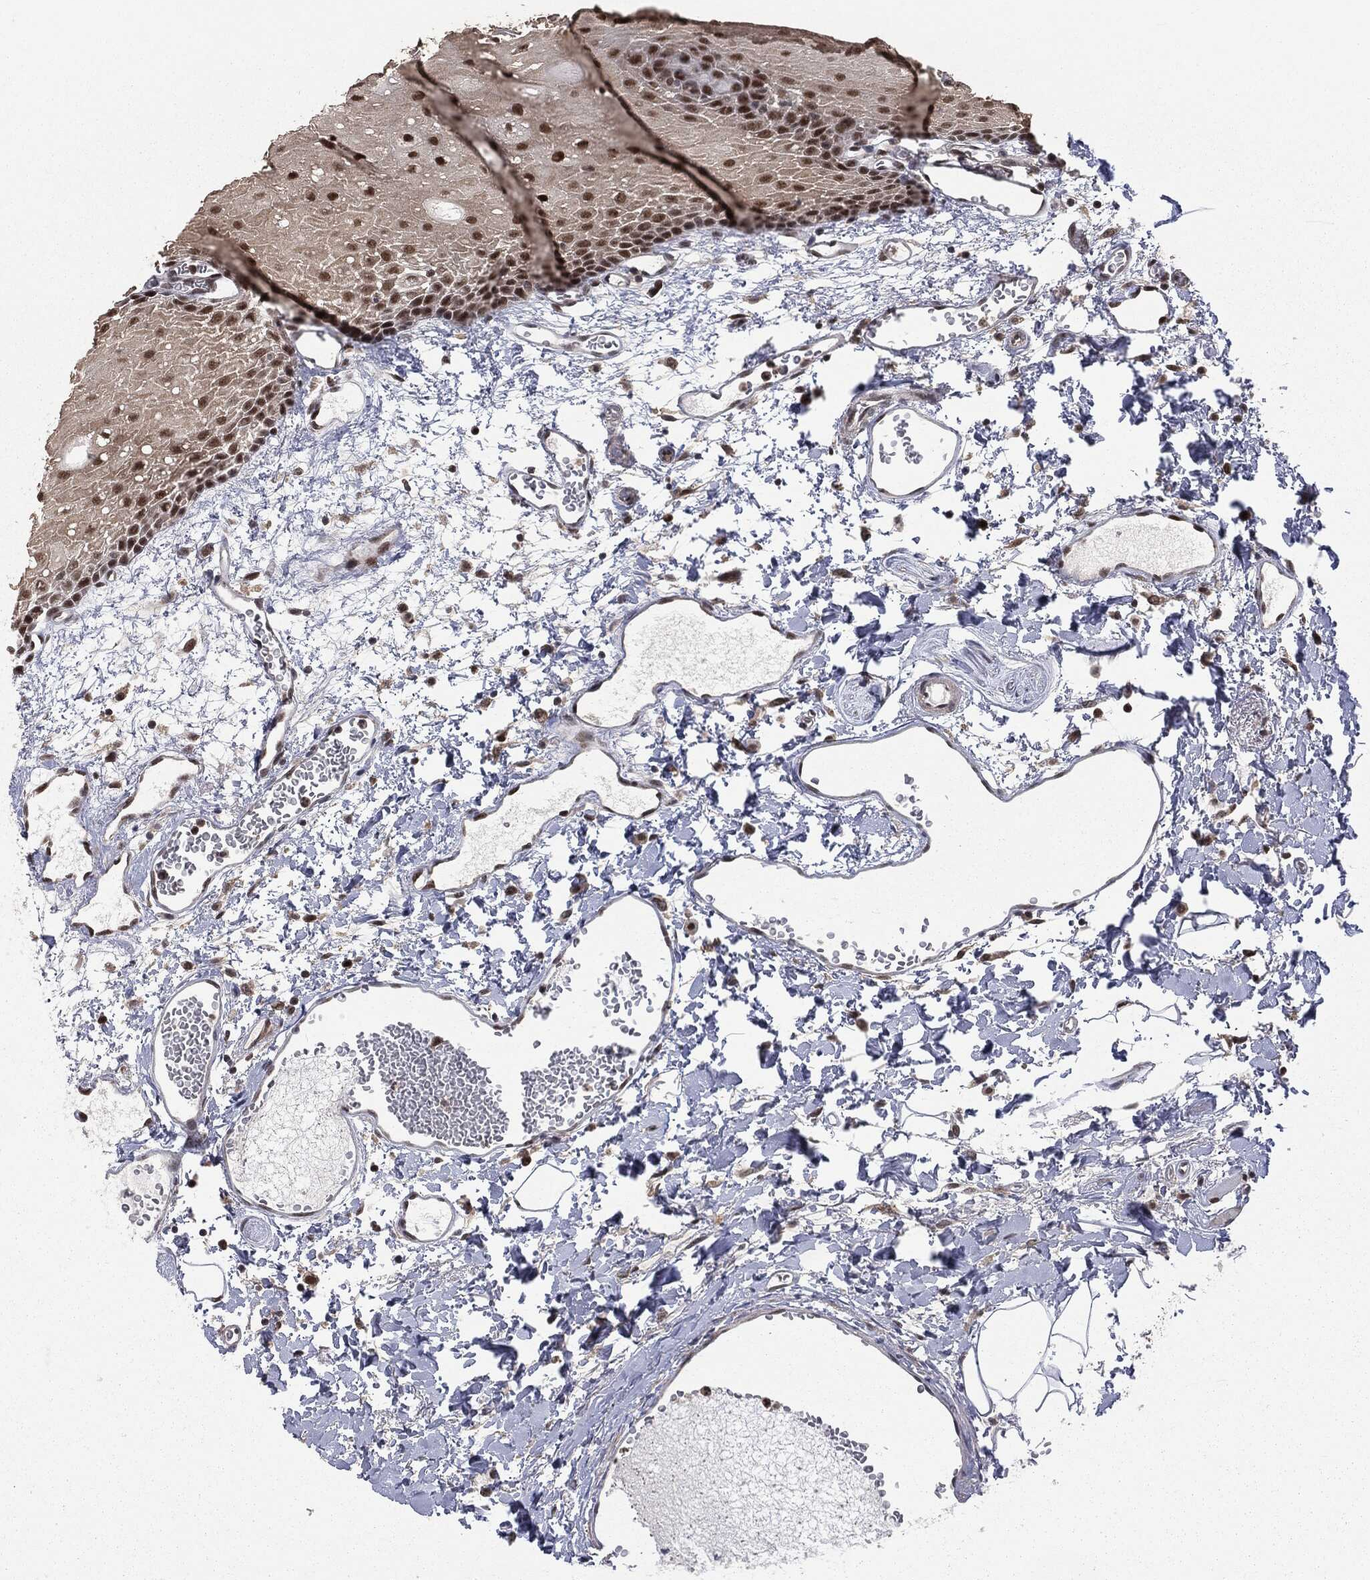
{"staining": {"intensity": "strong", "quantity": "25%-75%", "location": "nuclear"}, "tissue": "oral mucosa", "cell_type": "Squamous epithelial cells", "image_type": "normal", "snomed": [{"axis": "morphology", "description": "Normal tissue, NOS"}, {"axis": "morphology", "description": "Squamous cell carcinoma, NOS"}, {"axis": "topography", "description": "Oral tissue"}, {"axis": "topography", "description": "Head-Neck"}], "caption": "Oral mucosa stained with a brown dye demonstrates strong nuclear positive expression in approximately 25%-75% of squamous epithelial cells.", "gene": "JMJD6", "patient": {"sex": "female", "age": 70}}